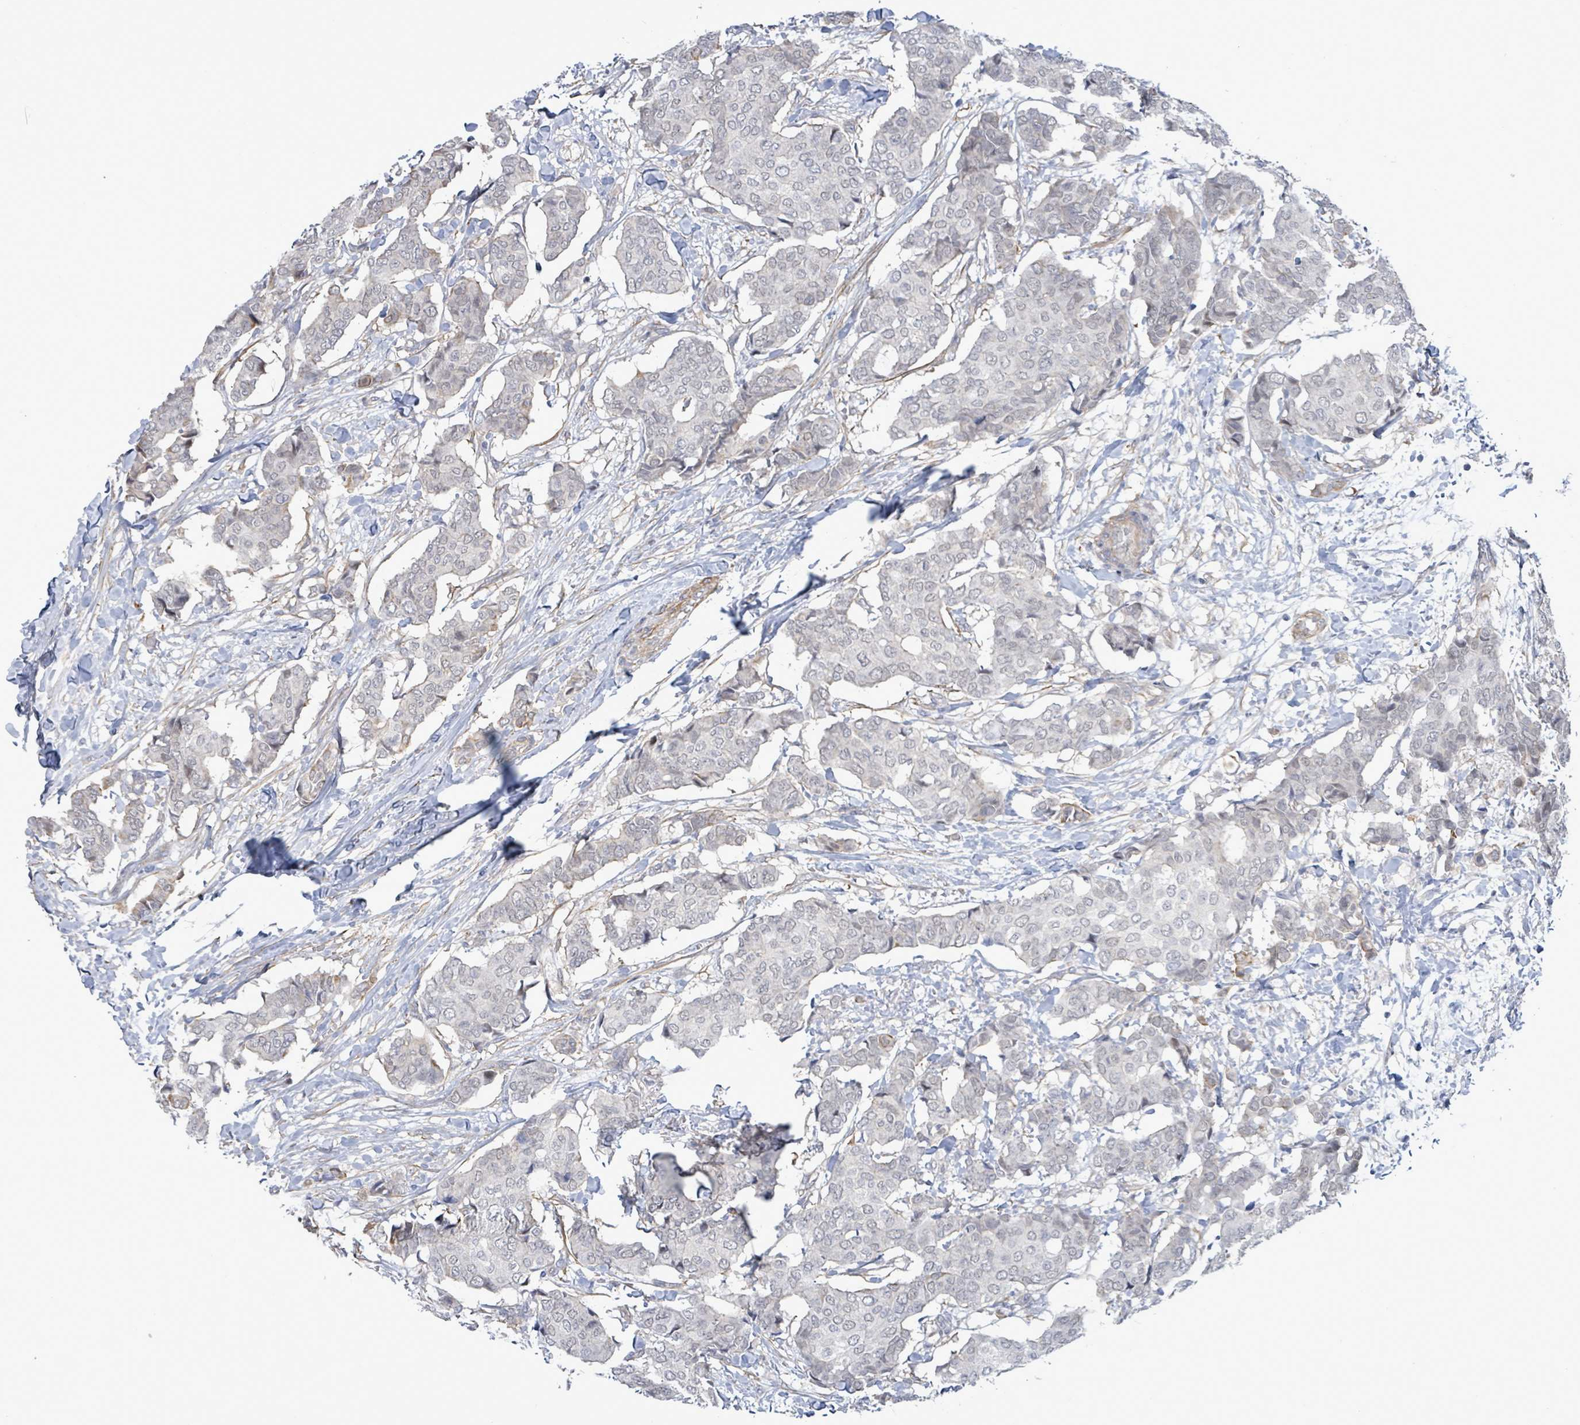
{"staining": {"intensity": "negative", "quantity": "none", "location": "none"}, "tissue": "breast cancer", "cell_type": "Tumor cells", "image_type": "cancer", "snomed": [{"axis": "morphology", "description": "Duct carcinoma"}, {"axis": "topography", "description": "Breast"}], "caption": "This is a histopathology image of immunohistochemistry staining of infiltrating ductal carcinoma (breast), which shows no staining in tumor cells. The staining is performed using DAB (3,3'-diaminobenzidine) brown chromogen with nuclei counter-stained in using hematoxylin.", "gene": "DMRTC1B", "patient": {"sex": "female", "age": 75}}